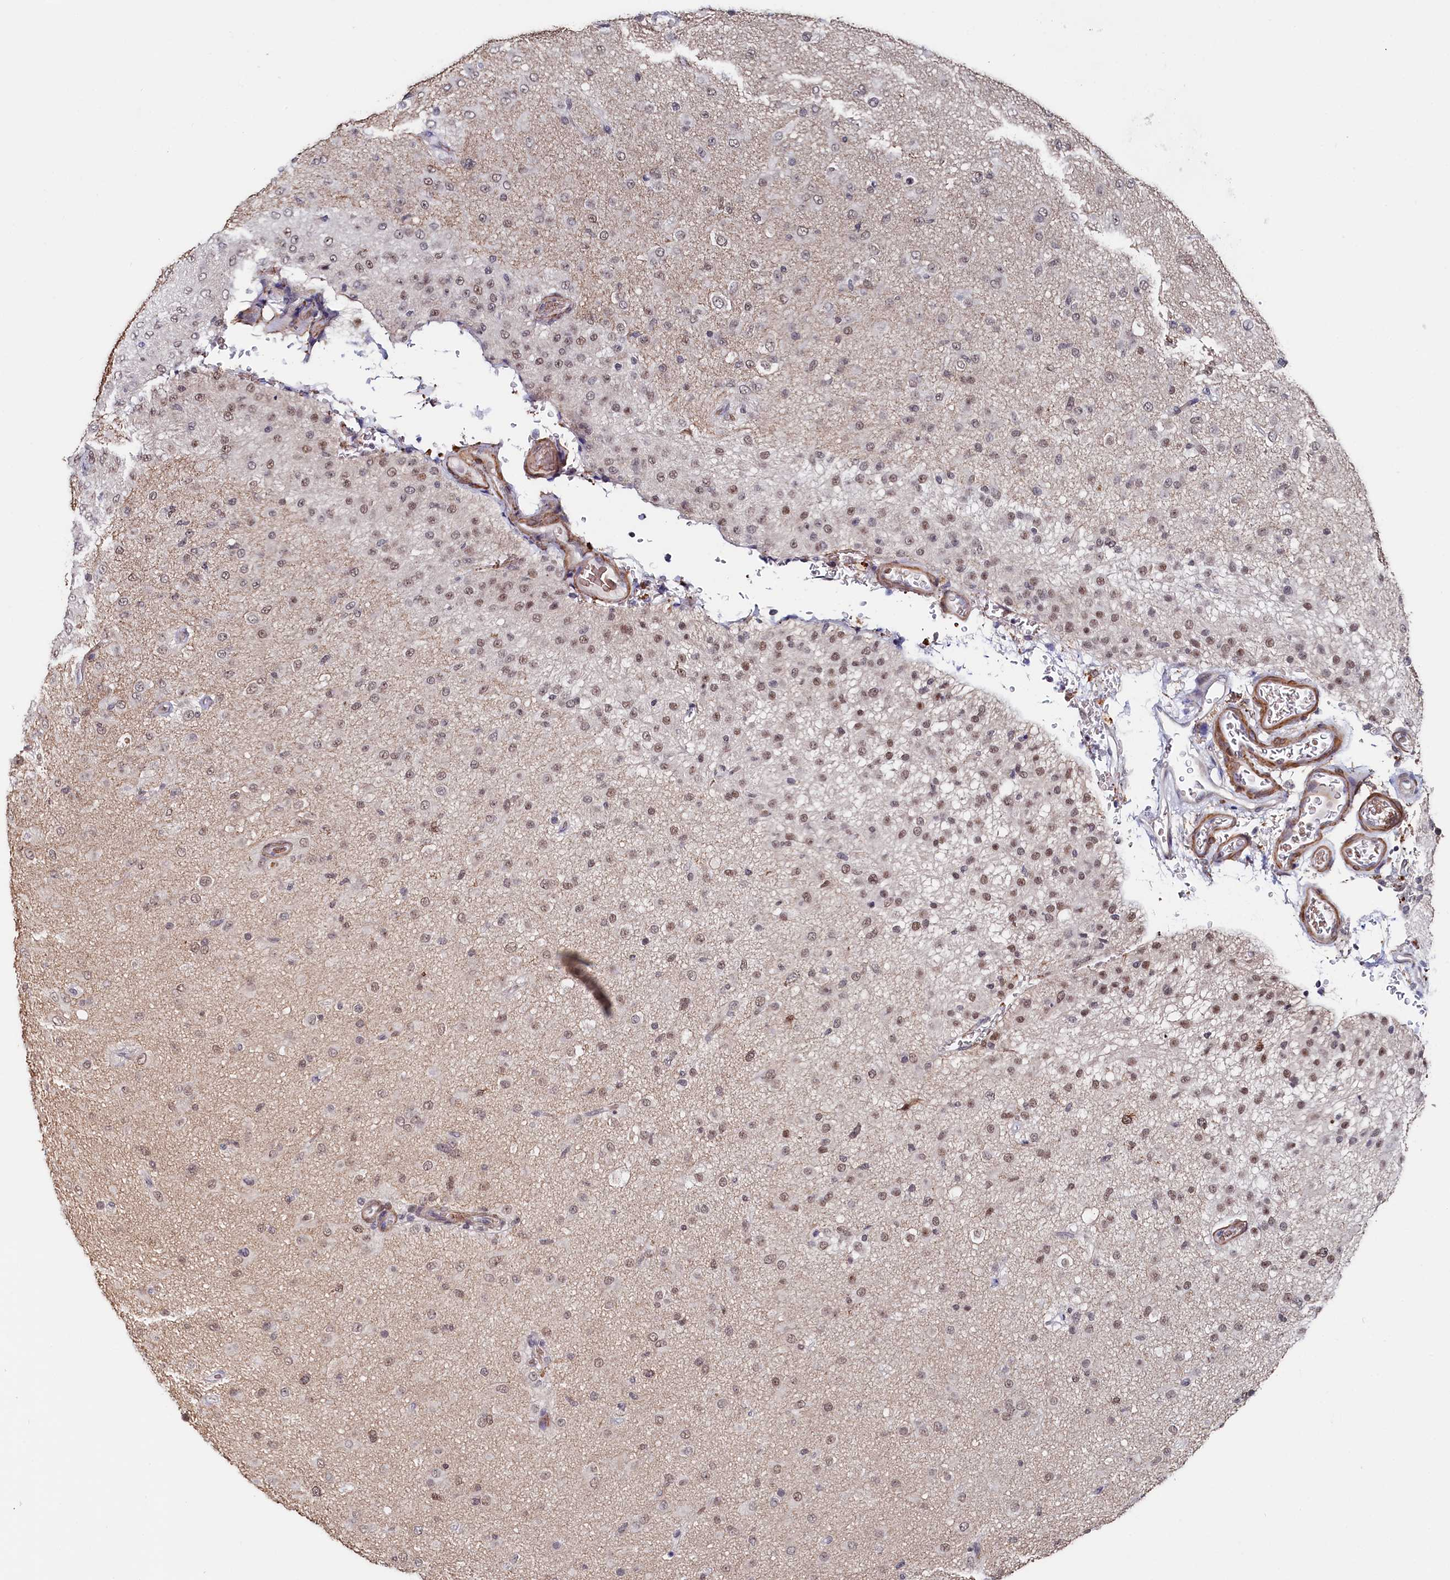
{"staining": {"intensity": "moderate", "quantity": "25%-75%", "location": "nuclear"}, "tissue": "glioma", "cell_type": "Tumor cells", "image_type": "cancer", "snomed": [{"axis": "morphology", "description": "Glioma, malignant, Low grade"}, {"axis": "topography", "description": "Brain"}], "caption": "Protein staining of malignant glioma (low-grade) tissue reveals moderate nuclear staining in about 25%-75% of tumor cells.", "gene": "TIGD4", "patient": {"sex": "male", "age": 65}}